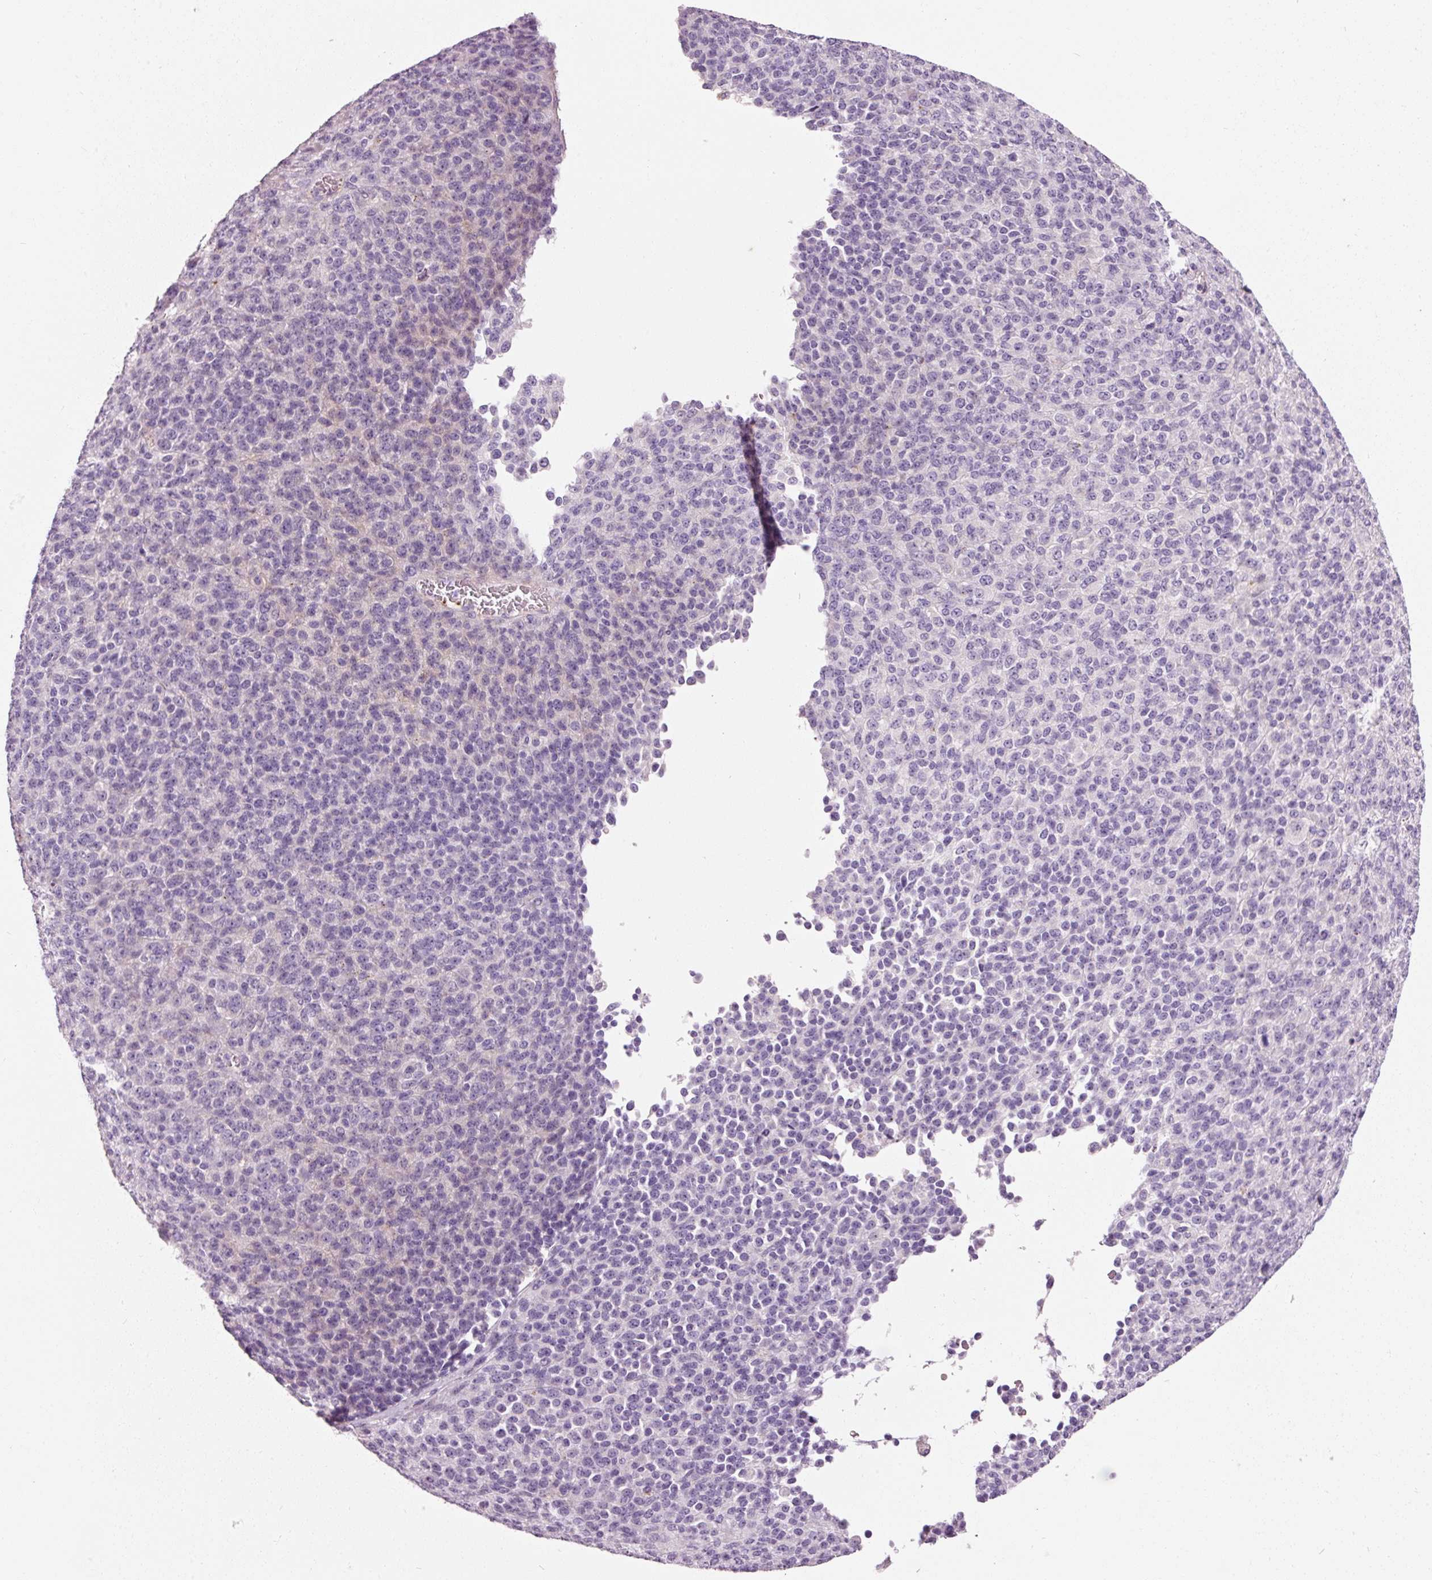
{"staining": {"intensity": "negative", "quantity": "none", "location": "none"}, "tissue": "melanoma", "cell_type": "Tumor cells", "image_type": "cancer", "snomed": [{"axis": "morphology", "description": "Malignant melanoma, Metastatic site"}, {"axis": "topography", "description": "Brain"}], "caption": "The image reveals no staining of tumor cells in melanoma.", "gene": "MUC5AC", "patient": {"sex": "female", "age": 56}}